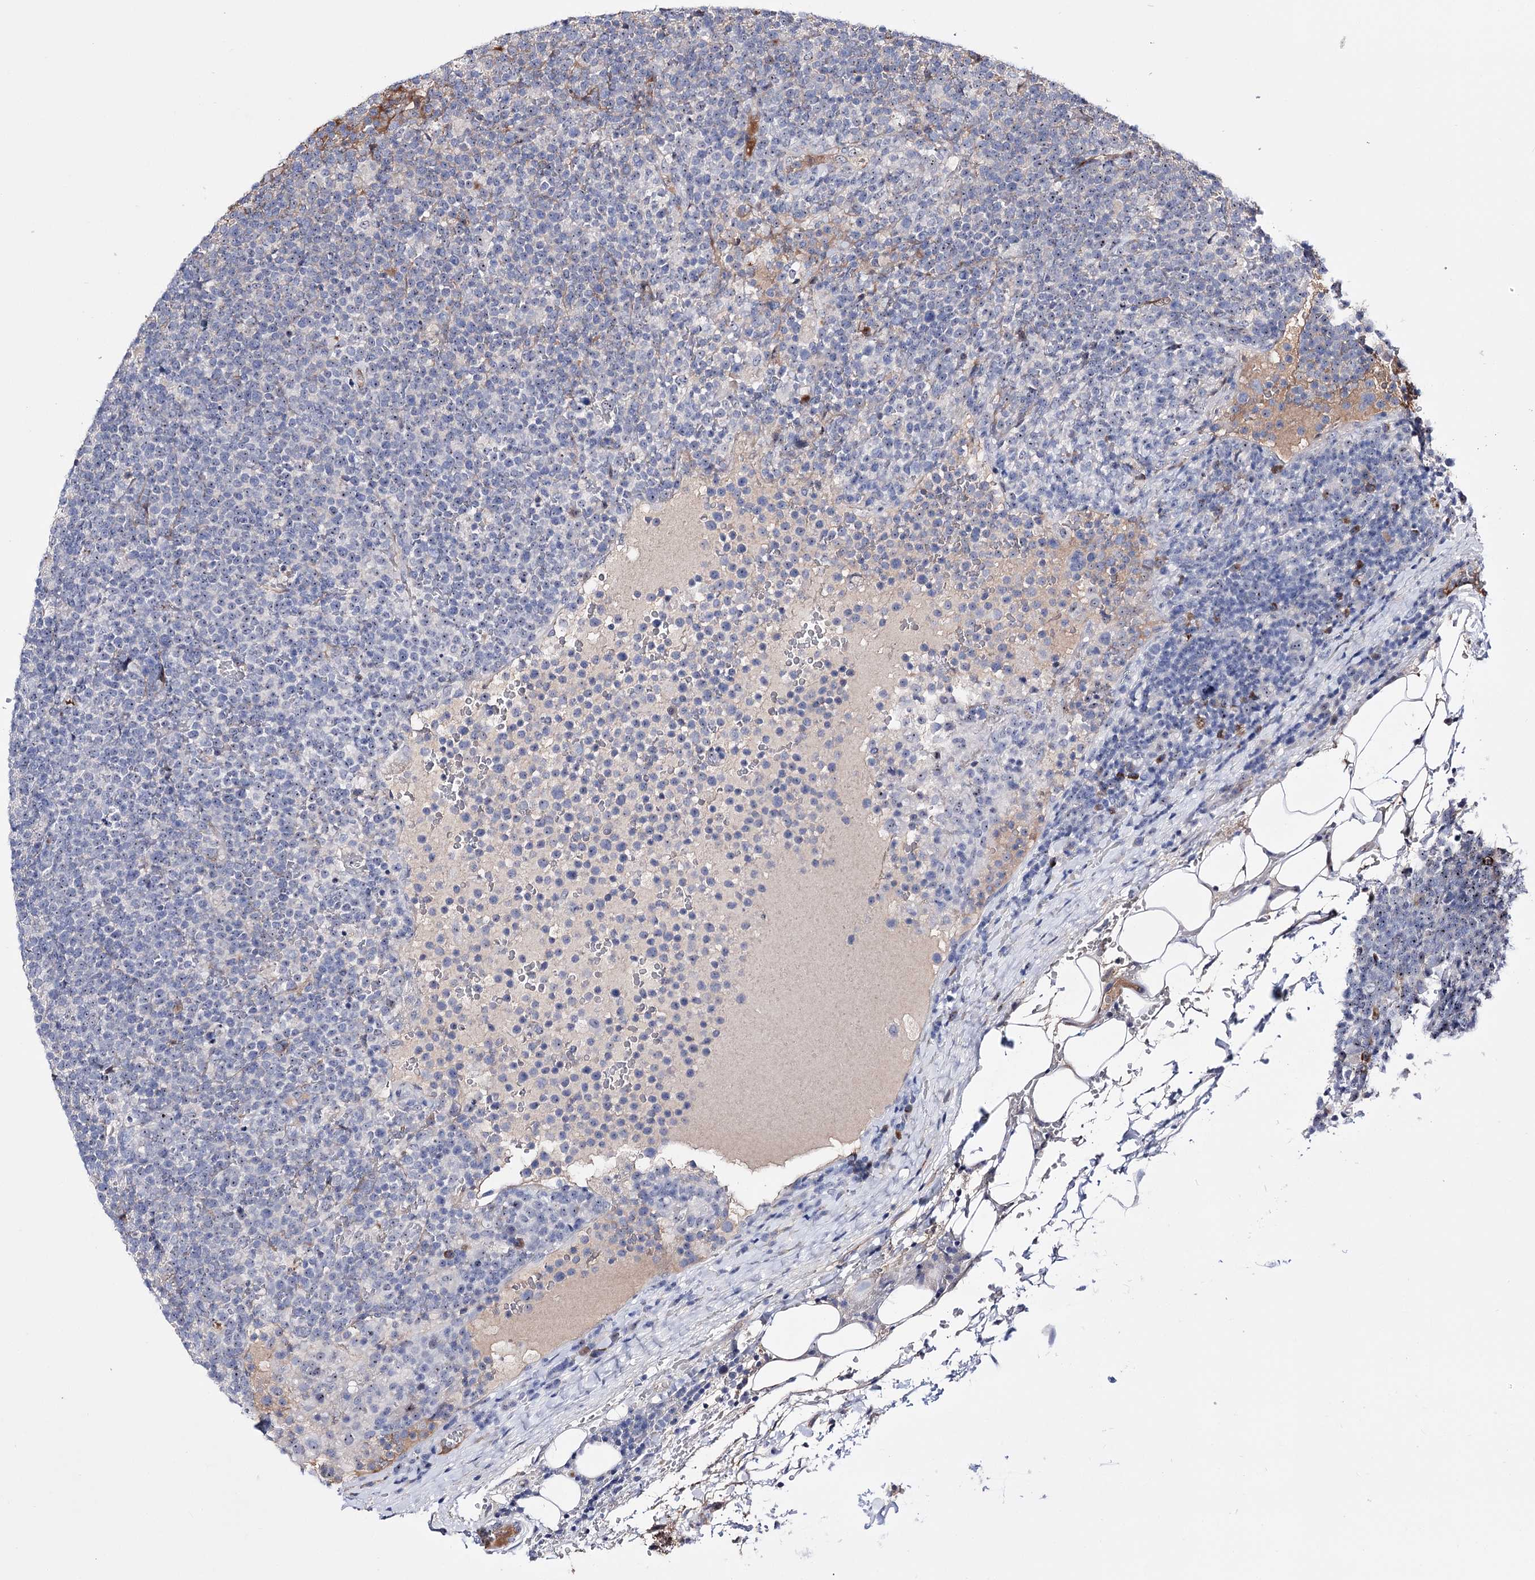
{"staining": {"intensity": "moderate", "quantity": "<25%", "location": "nuclear"}, "tissue": "lymphoma", "cell_type": "Tumor cells", "image_type": "cancer", "snomed": [{"axis": "morphology", "description": "Malignant lymphoma, non-Hodgkin's type, High grade"}, {"axis": "topography", "description": "Lymph node"}], "caption": "Protein staining of malignant lymphoma, non-Hodgkin's type (high-grade) tissue demonstrates moderate nuclear staining in about <25% of tumor cells.", "gene": "PCGF5", "patient": {"sex": "male", "age": 61}}